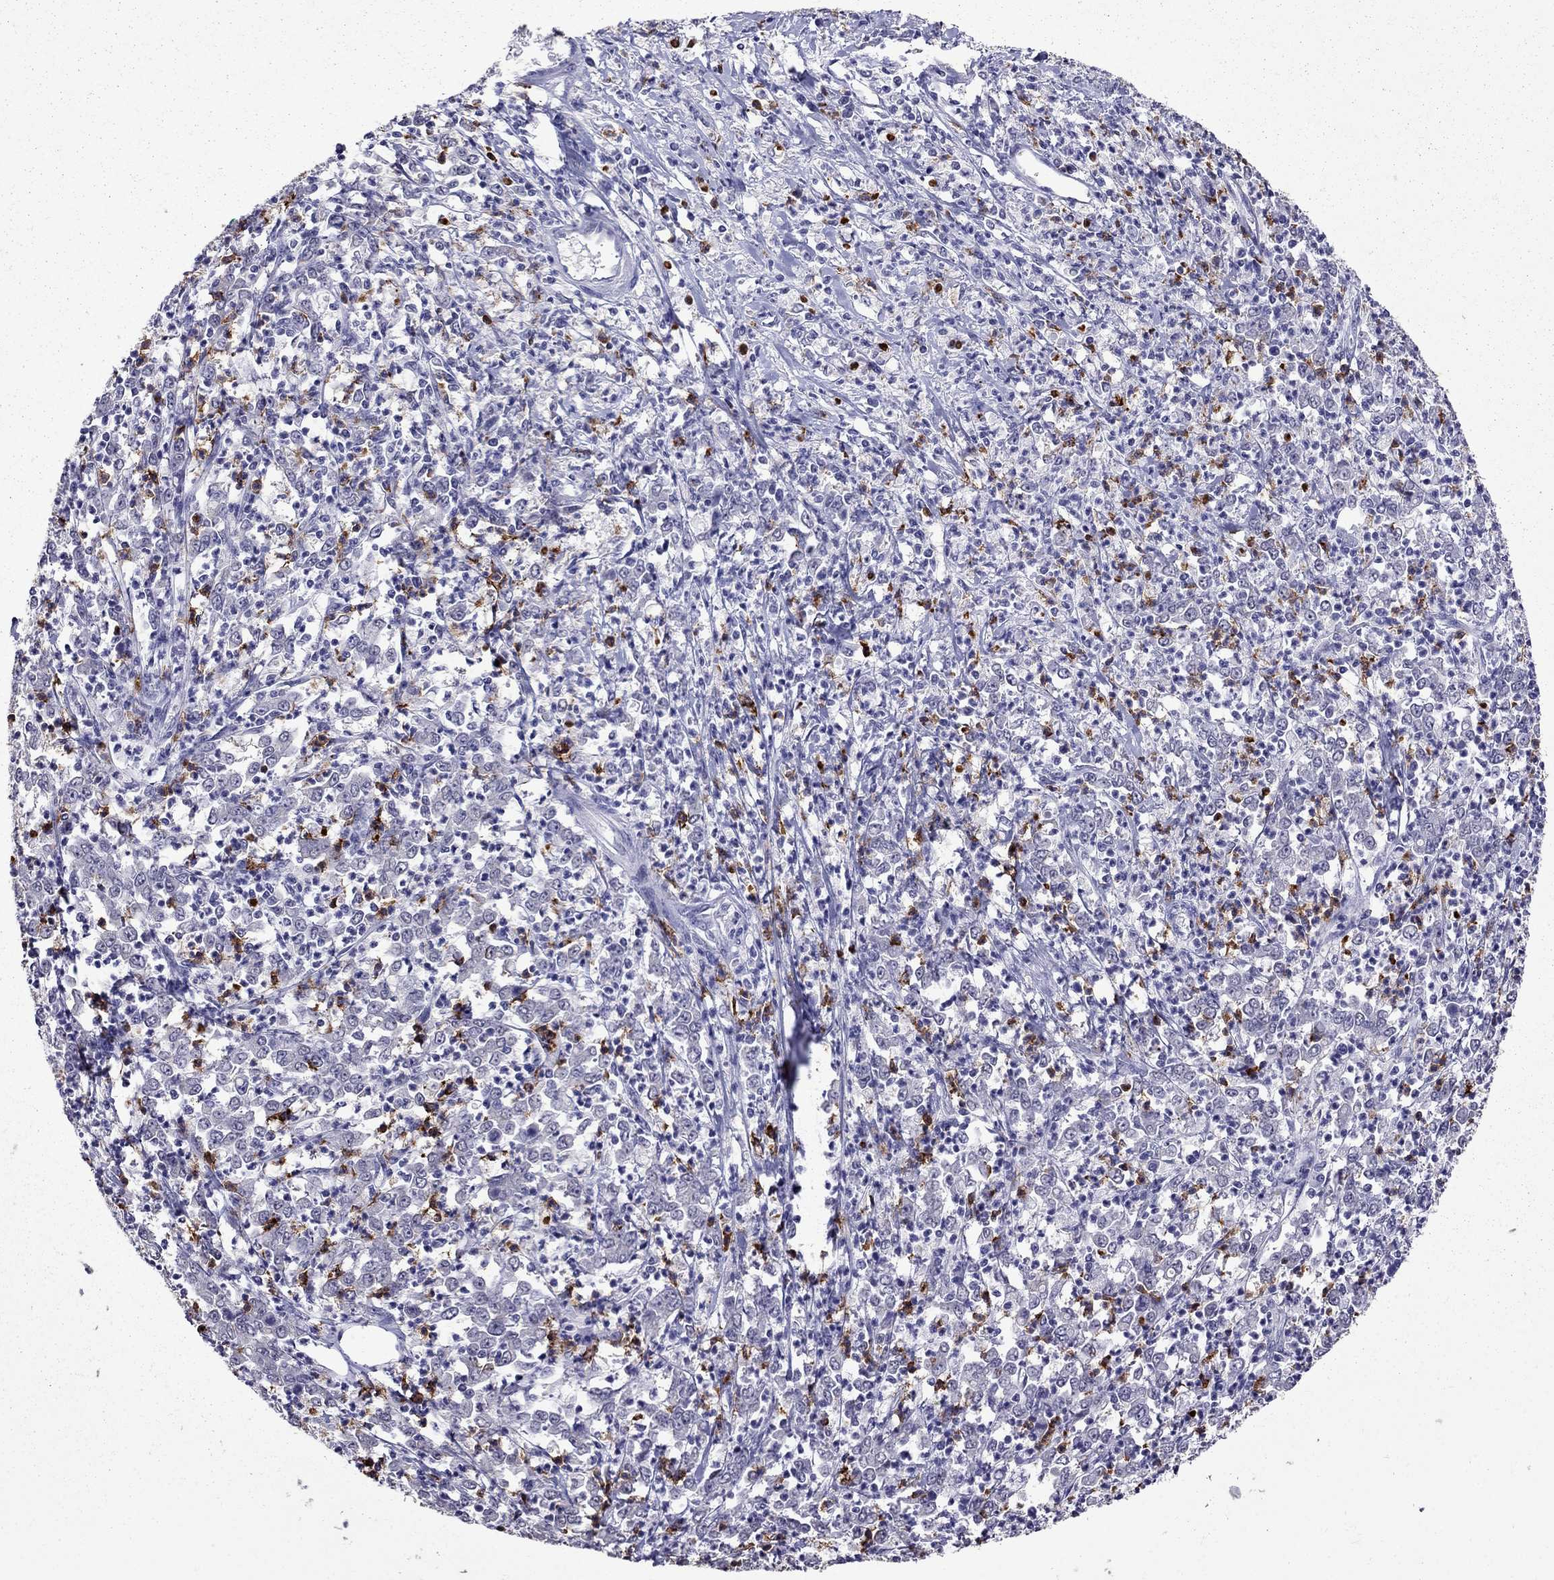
{"staining": {"intensity": "negative", "quantity": "none", "location": "none"}, "tissue": "stomach cancer", "cell_type": "Tumor cells", "image_type": "cancer", "snomed": [{"axis": "morphology", "description": "Adenocarcinoma, NOS"}, {"axis": "topography", "description": "Stomach, lower"}], "caption": "This is a histopathology image of IHC staining of adenocarcinoma (stomach), which shows no staining in tumor cells.", "gene": "OLFM4", "patient": {"sex": "female", "age": 71}}